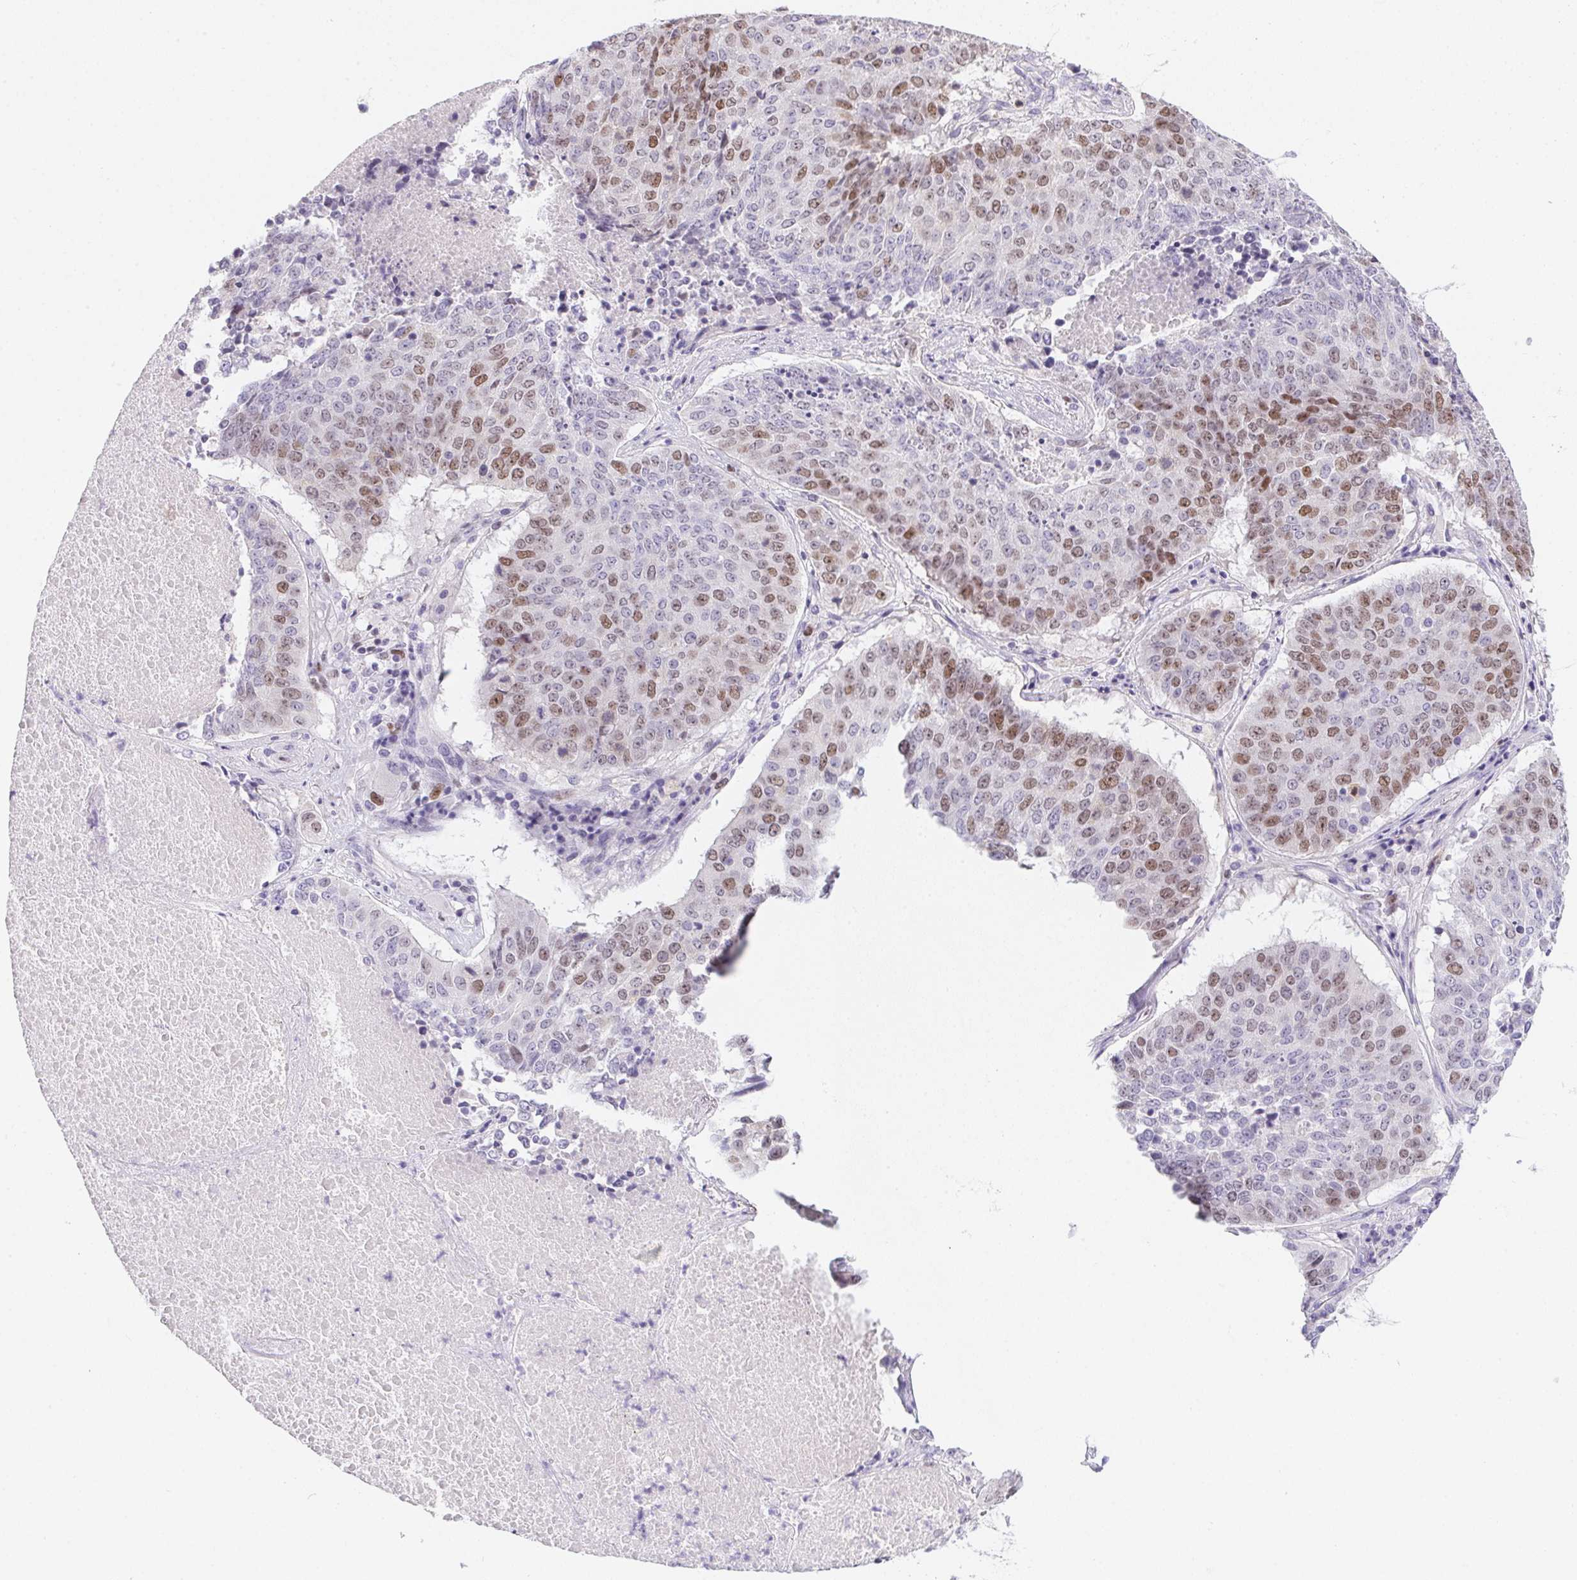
{"staining": {"intensity": "moderate", "quantity": "25%-75%", "location": "nuclear"}, "tissue": "lung cancer", "cell_type": "Tumor cells", "image_type": "cancer", "snomed": [{"axis": "morphology", "description": "Normal tissue, NOS"}, {"axis": "morphology", "description": "Squamous cell carcinoma, NOS"}, {"axis": "topography", "description": "Bronchus"}, {"axis": "topography", "description": "Lung"}], "caption": "Moderate nuclear staining is appreciated in about 25%-75% of tumor cells in squamous cell carcinoma (lung).", "gene": "HELLS", "patient": {"sex": "male", "age": 64}}